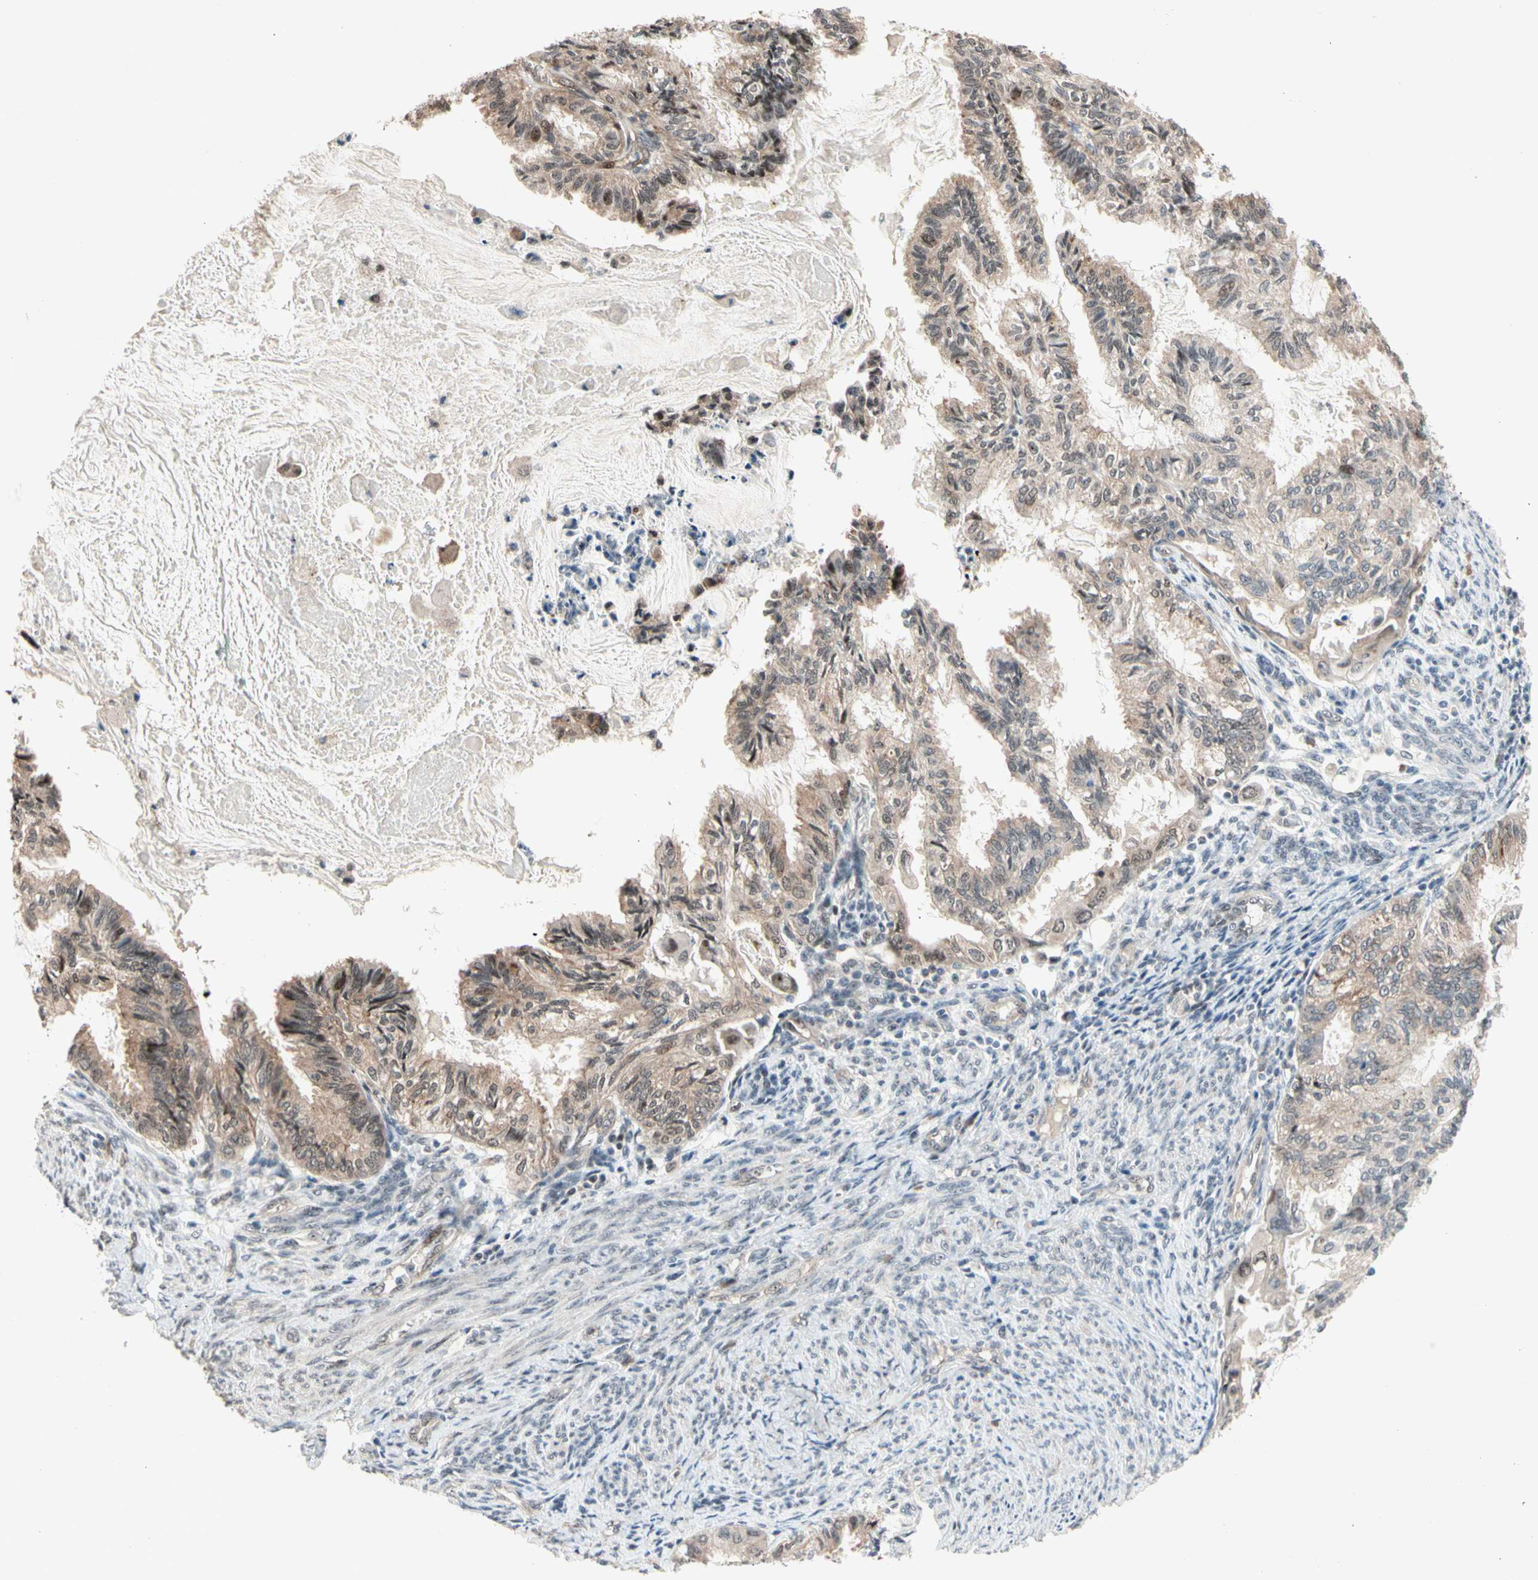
{"staining": {"intensity": "moderate", "quantity": ">75%", "location": "cytoplasmic/membranous"}, "tissue": "cervical cancer", "cell_type": "Tumor cells", "image_type": "cancer", "snomed": [{"axis": "morphology", "description": "Normal tissue, NOS"}, {"axis": "morphology", "description": "Adenocarcinoma, NOS"}, {"axis": "topography", "description": "Cervix"}, {"axis": "topography", "description": "Endometrium"}], "caption": "A histopathology image of human cervical adenocarcinoma stained for a protein reveals moderate cytoplasmic/membranous brown staining in tumor cells.", "gene": "NGEF", "patient": {"sex": "female", "age": 86}}